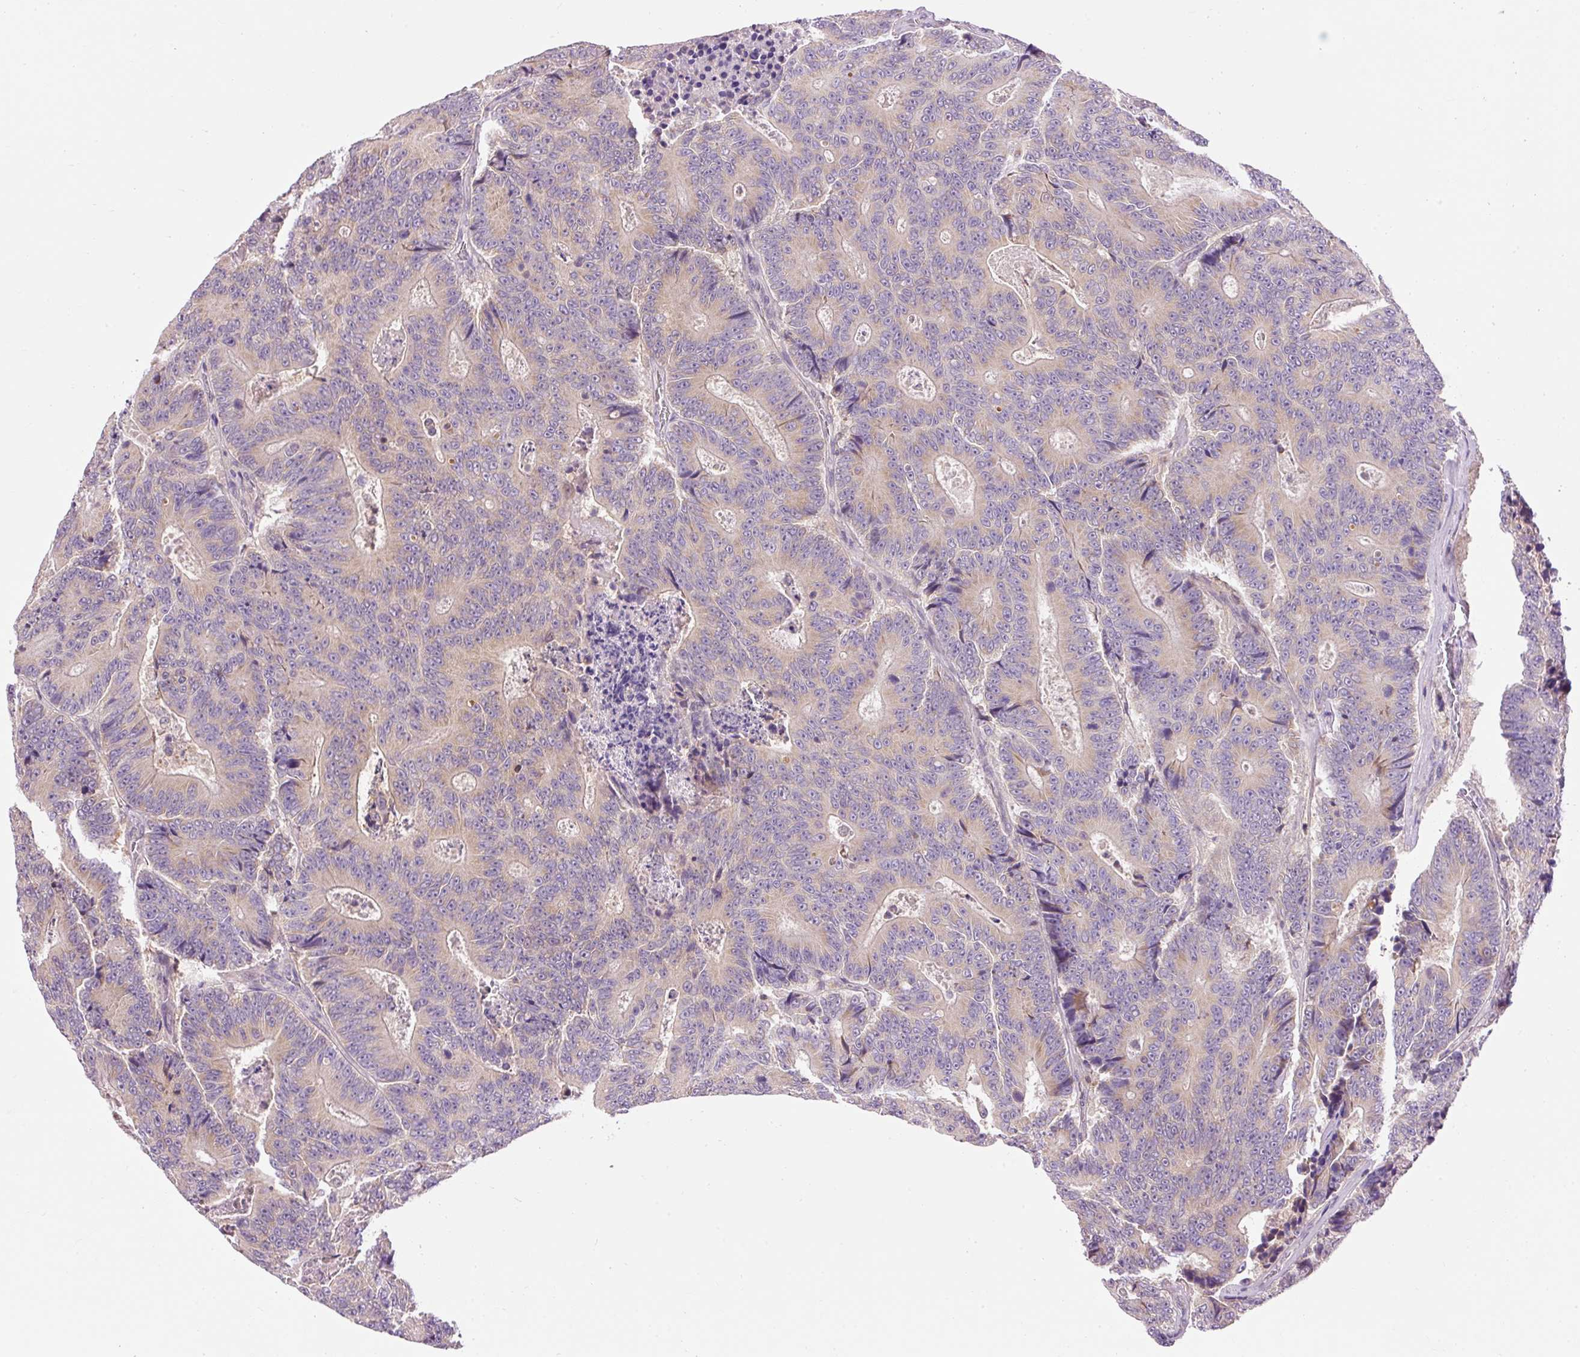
{"staining": {"intensity": "negative", "quantity": "none", "location": "none"}, "tissue": "colorectal cancer", "cell_type": "Tumor cells", "image_type": "cancer", "snomed": [{"axis": "morphology", "description": "Adenocarcinoma, NOS"}, {"axis": "topography", "description": "Colon"}], "caption": "Protein analysis of colorectal cancer shows no significant expression in tumor cells. Nuclei are stained in blue.", "gene": "IMMT", "patient": {"sex": "male", "age": 83}}